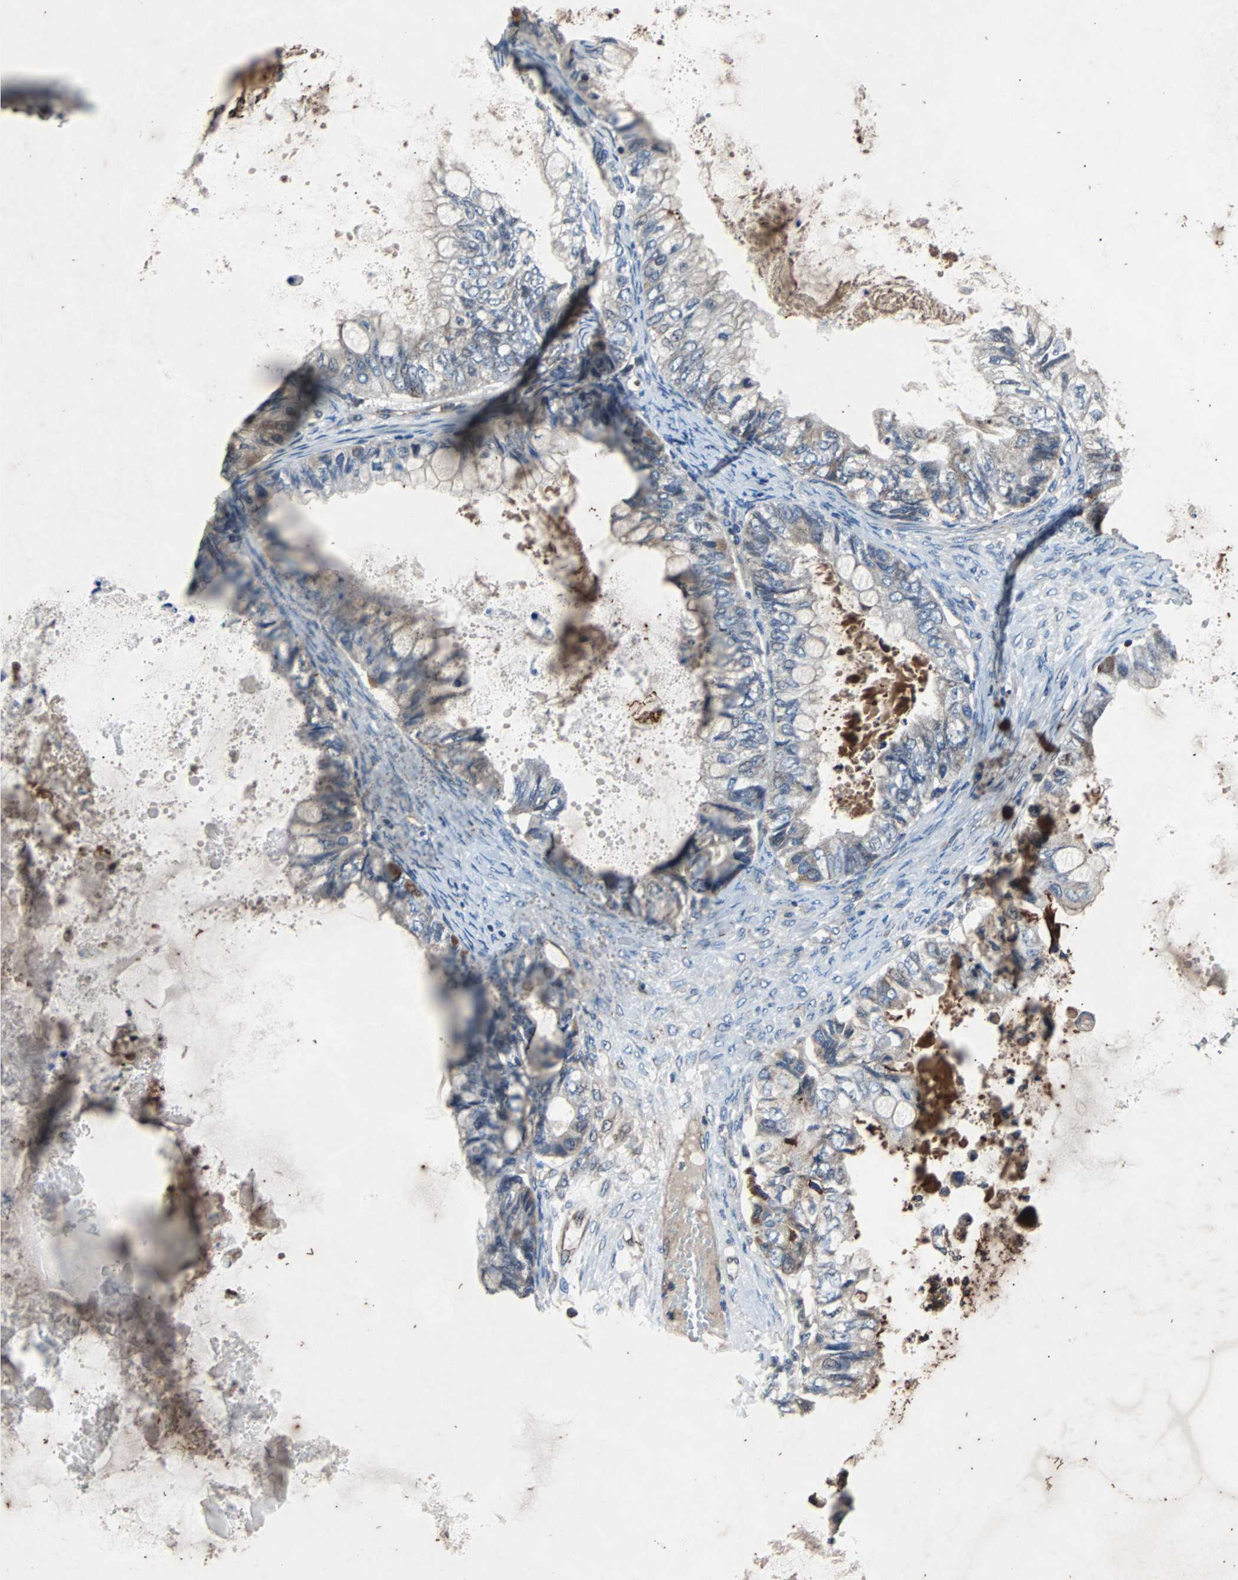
{"staining": {"intensity": "weak", "quantity": "25%-75%", "location": "cytoplasmic/membranous"}, "tissue": "ovarian cancer", "cell_type": "Tumor cells", "image_type": "cancer", "snomed": [{"axis": "morphology", "description": "Cystadenocarcinoma, mucinous, NOS"}, {"axis": "topography", "description": "Ovary"}], "caption": "IHC (DAB (3,3'-diaminobenzidine)) staining of human mucinous cystadenocarcinoma (ovarian) demonstrates weak cytoplasmic/membranous protein staining in about 25%-75% of tumor cells.", "gene": "ACTR3", "patient": {"sex": "female", "age": 80}}